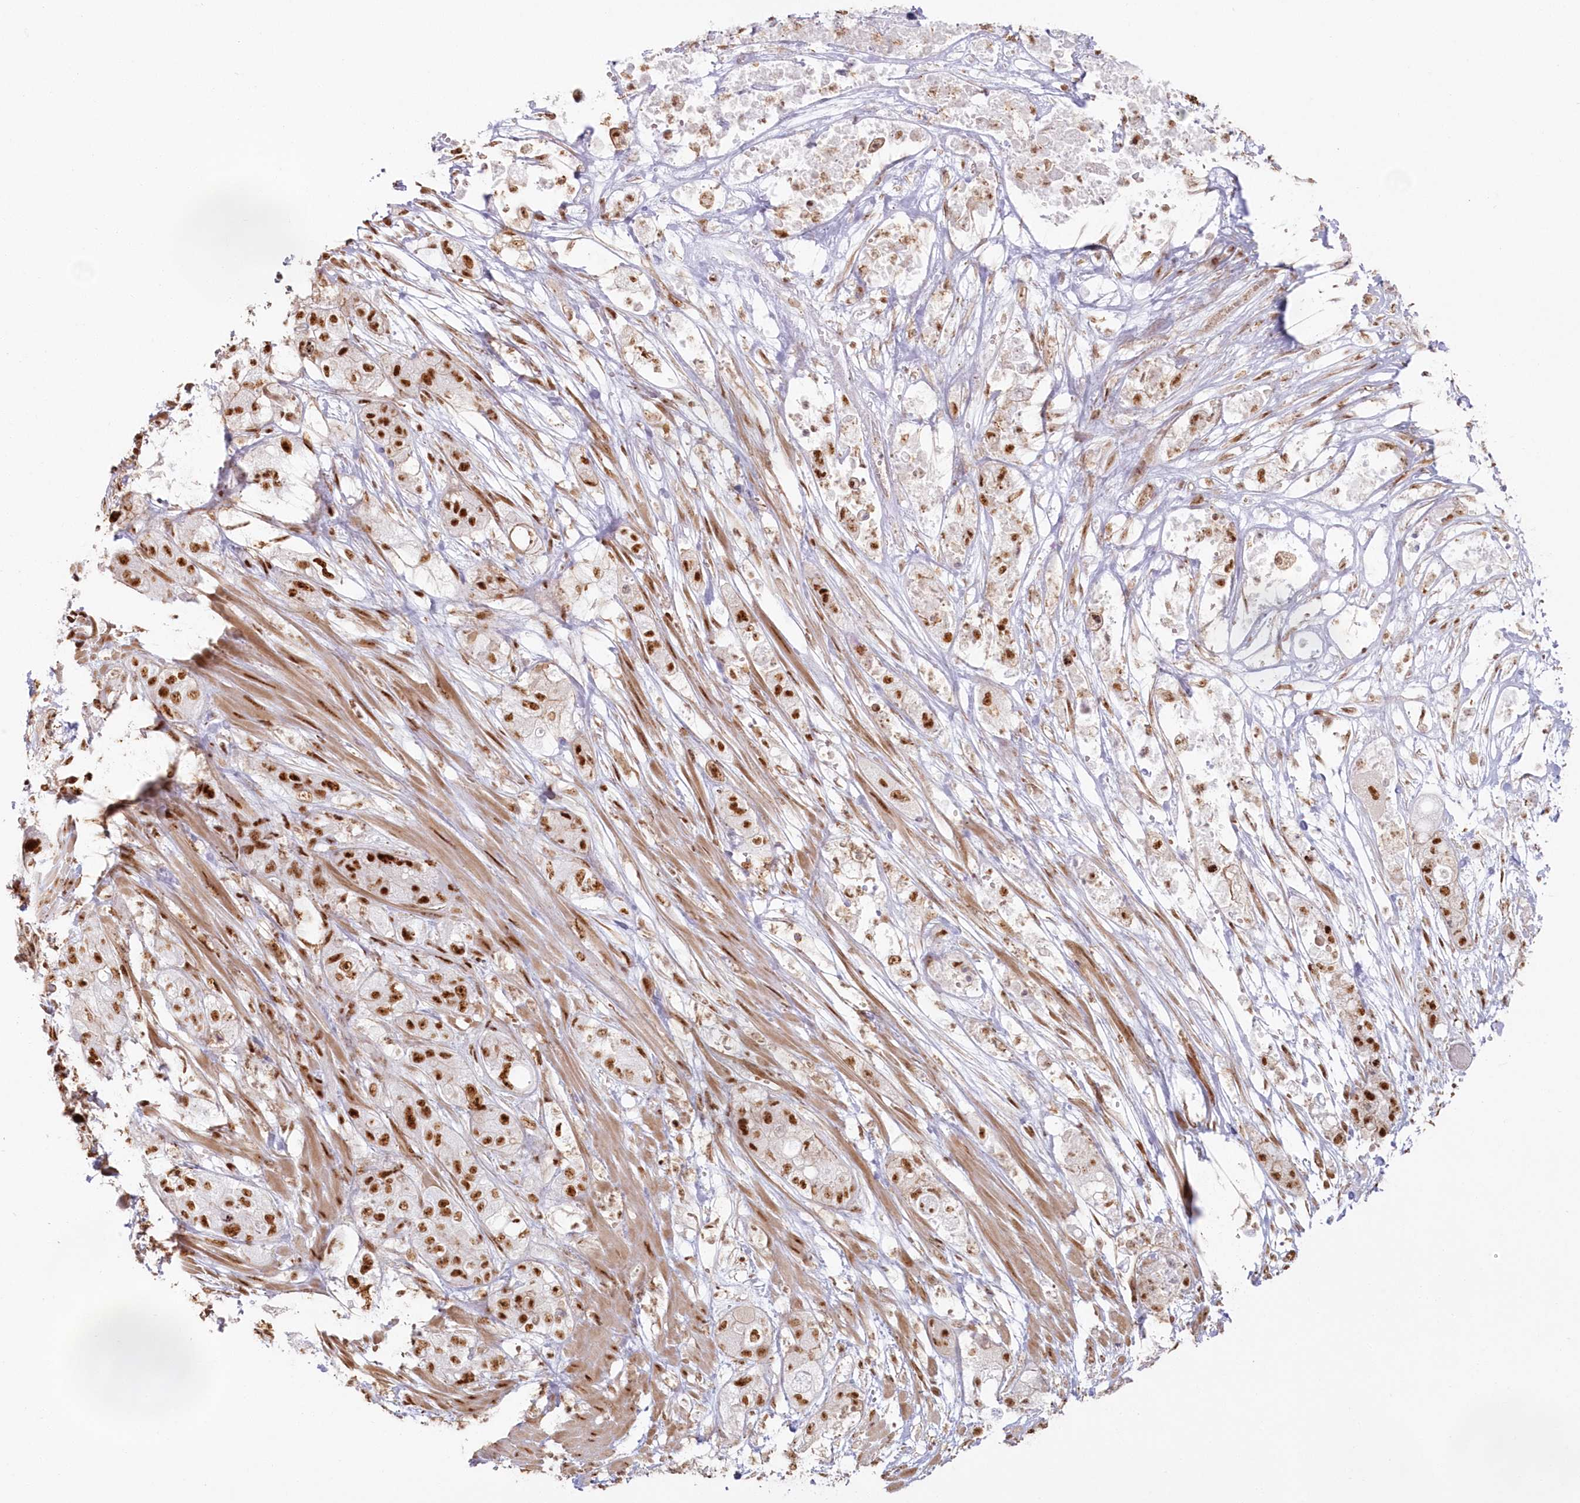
{"staining": {"intensity": "strong", "quantity": ">75%", "location": "nuclear"}, "tissue": "pancreatic cancer", "cell_type": "Tumor cells", "image_type": "cancer", "snomed": [{"axis": "morphology", "description": "Adenocarcinoma, NOS"}, {"axis": "topography", "description": "Pancreas"}], "caption": "An IHC micrograph of neoplastic tissue is shown. Protein staining in brown shows strong nuclear positivity in pancreatic adenocarcinoma within tumor cells. The protein of interest is stained brown, and the nuclei are stained in blue (DAB (3,3'-diaminobenzidine) IHC with brightfield microscopy, high magnification).", "gene": "DDX46", "patient": {"sex": "female", "age": 78}}